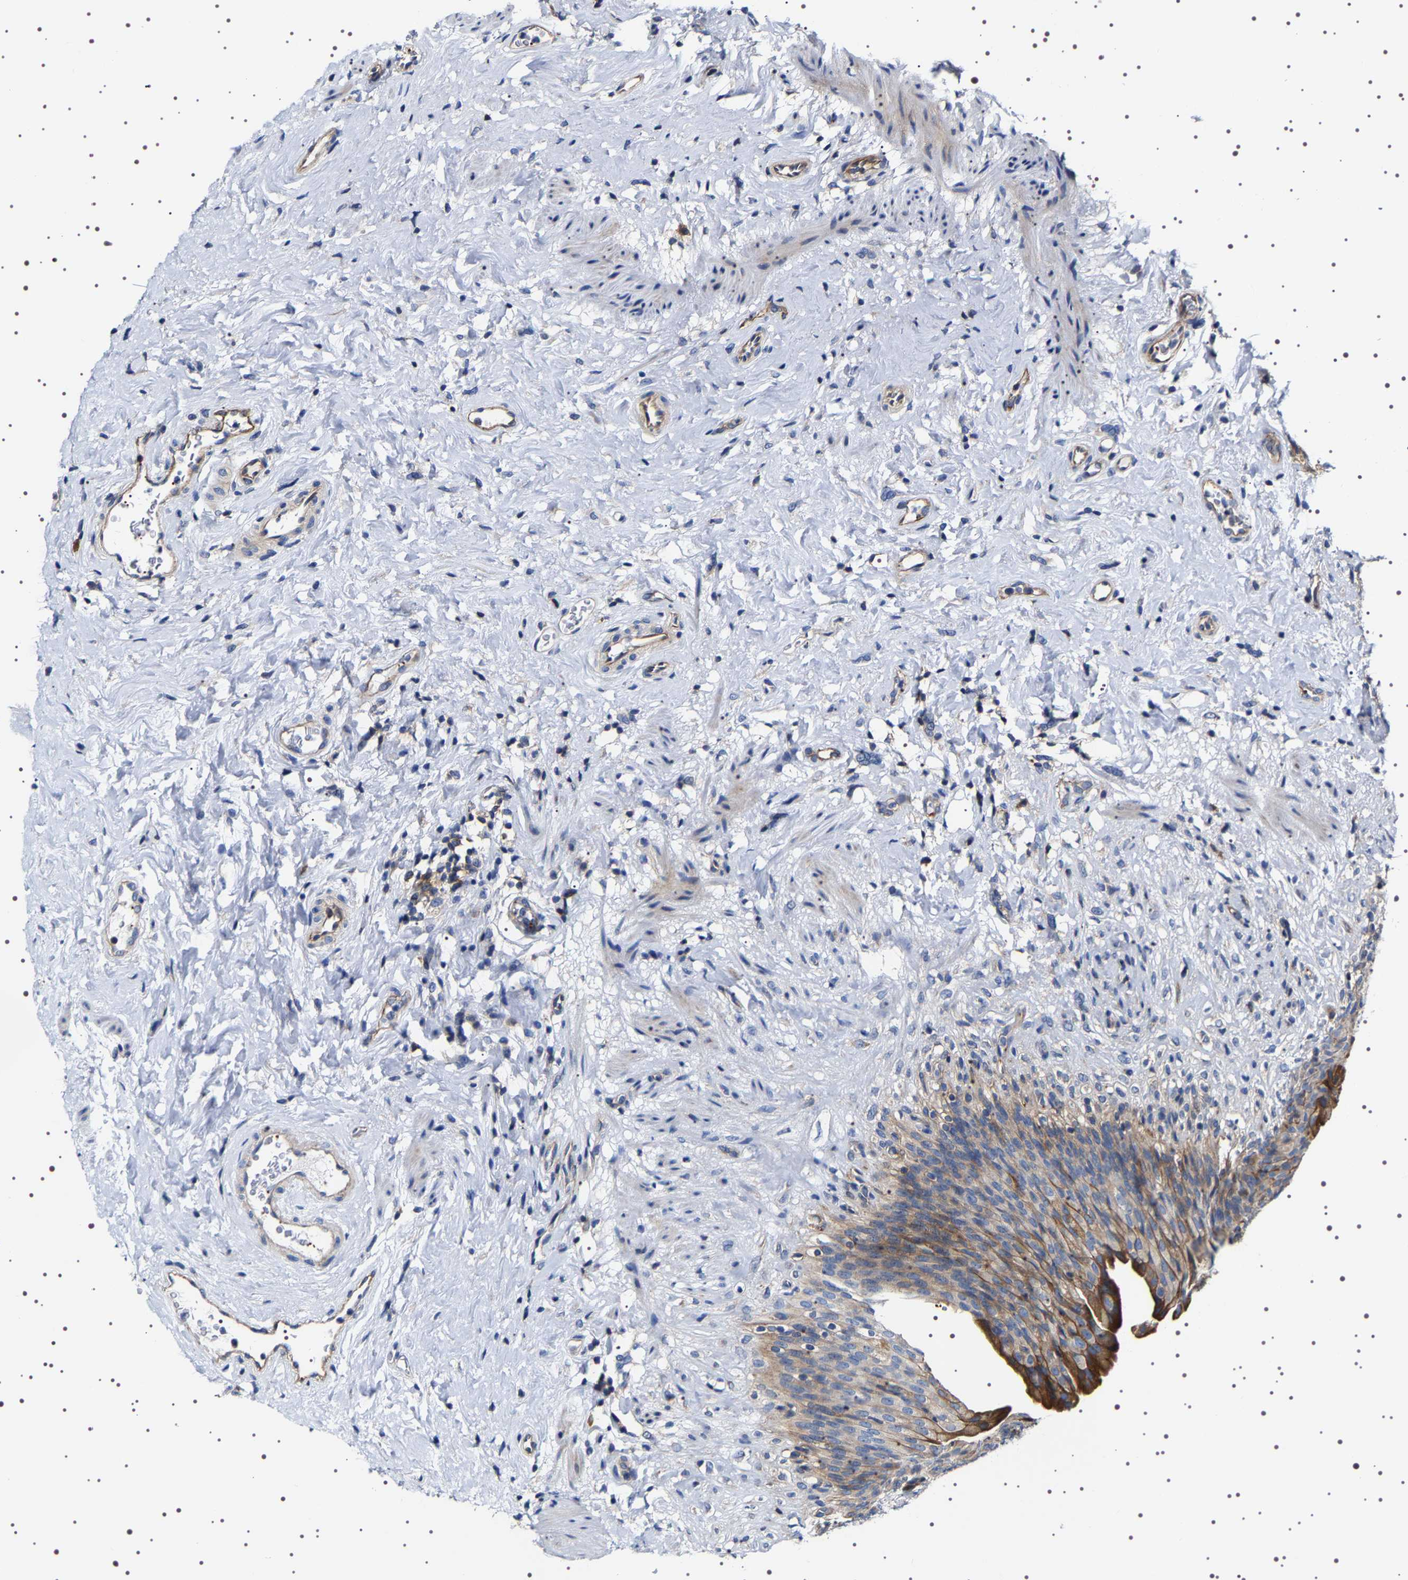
{"staining": {"intensity": "moderate", "quantity": ">75%", "location": "cytoplasmic/membranous"}, "tissue": "urinary bladder", "cell_type": "Urothelial cells", "image_type": "normal", "snomed": [{"axis": "morphology", "description": "Normal tissue, NOS"}, {"axis": "topography", "description": "Urinary bladder"}], "caption": "Urinary bladder stained for a protein (brown) exhibits moderate cytoplasmic/membranous positive positivity in about >75% of urothelial cells.", "gene": "SQLE", "patient": {"sex": "female", "age": 79}}